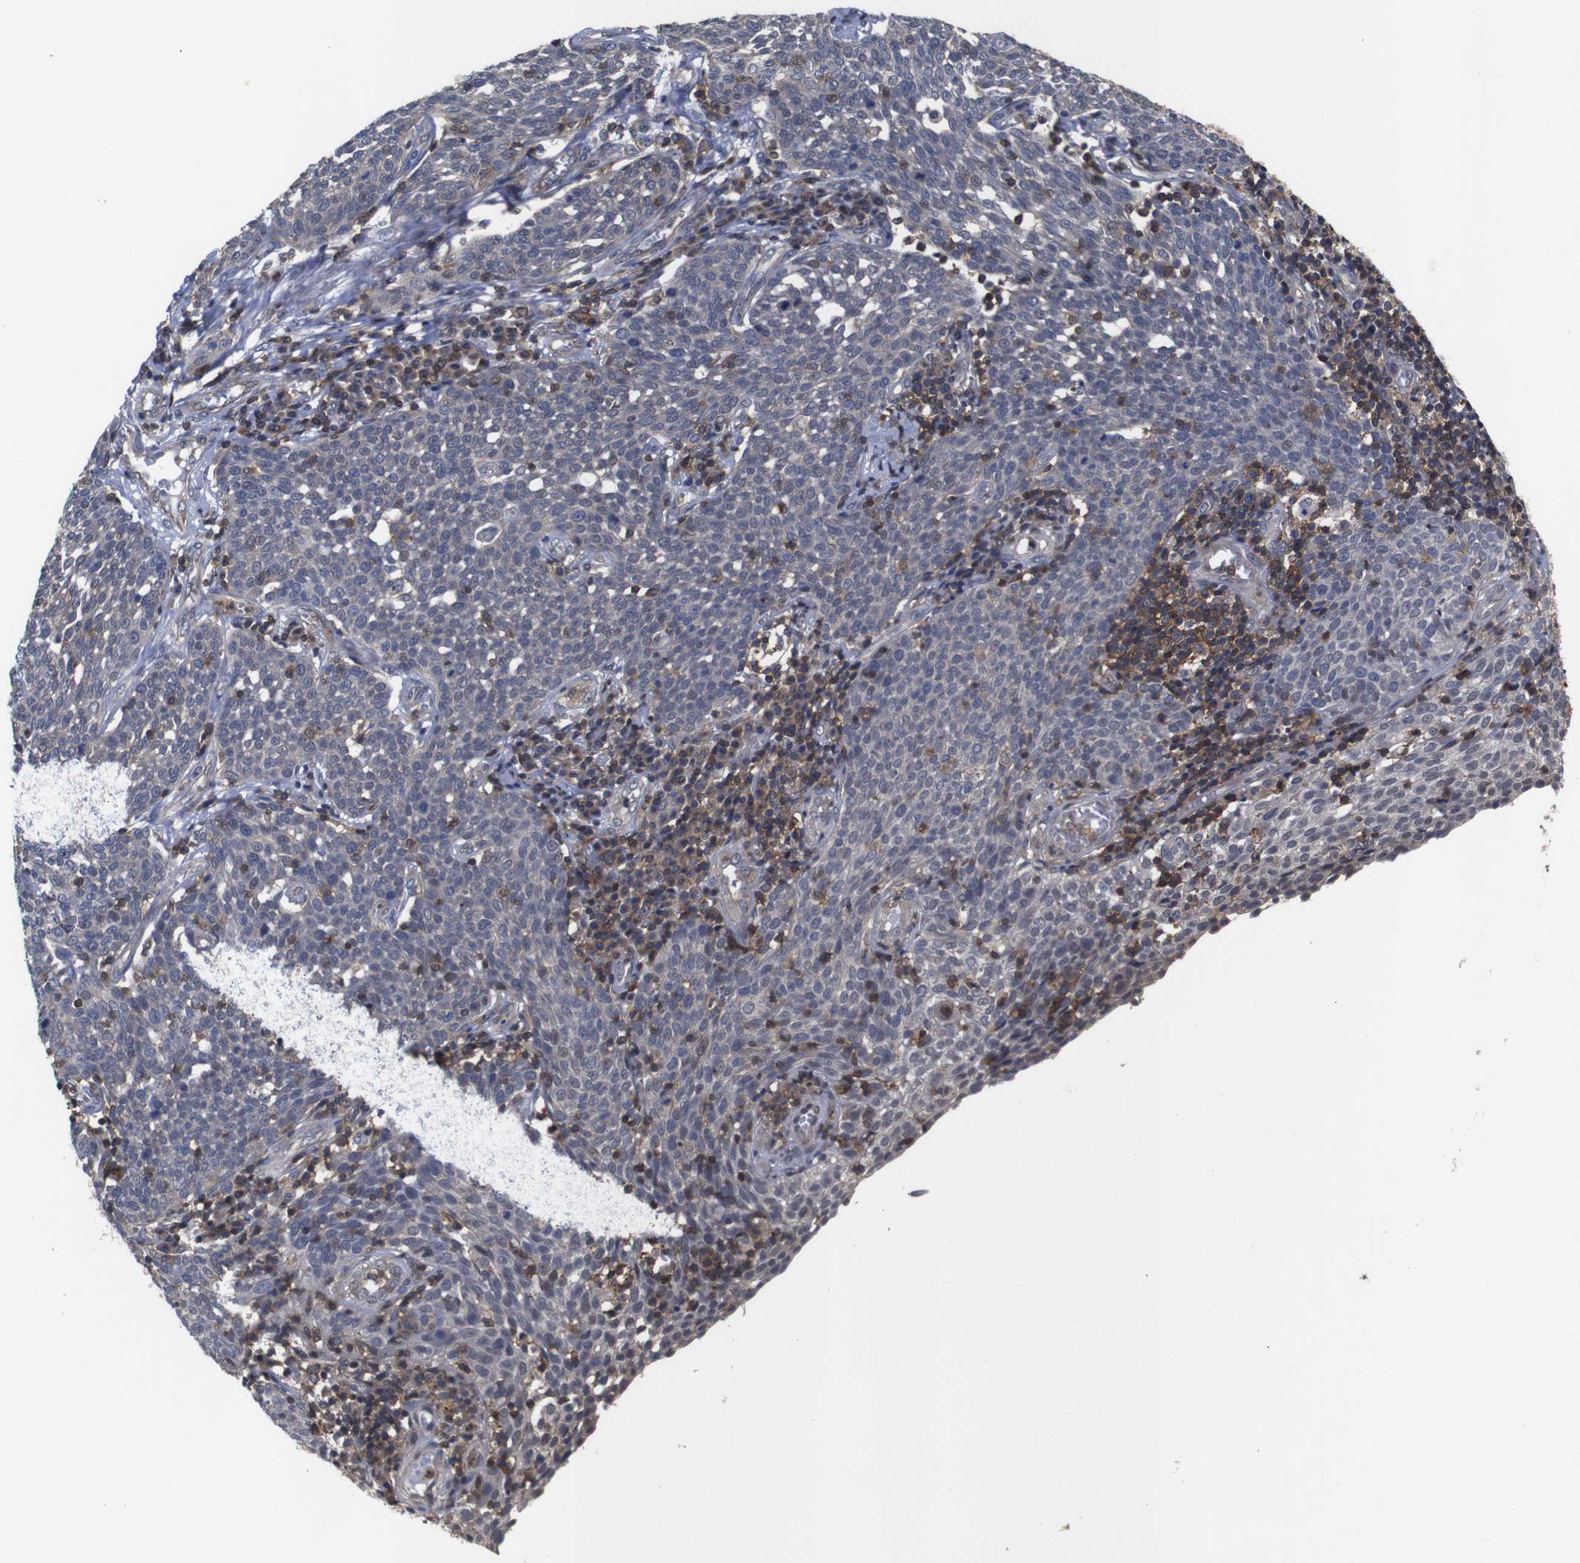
{"staining": {"intensity": "weak", "quantity": "<25%", "location": "cytoplasmic/membranous,nuclear"}, "tissue": "cervical cancer", "cell_type": "Tumor cells", "image_type": "cancer", "snomed": [{"axis": "morphology", "description": "Squamous cell carcinoma, NOS"}, {"axis": "topography", "description": "Cervix"}], "caption": "Immunohistochemistry (IHC) of squamous cell carcinoma (cervical) shows no staining in tumor cells.", "gene": "BRWD3", "patient": {"sex": "female", "age": 34}}